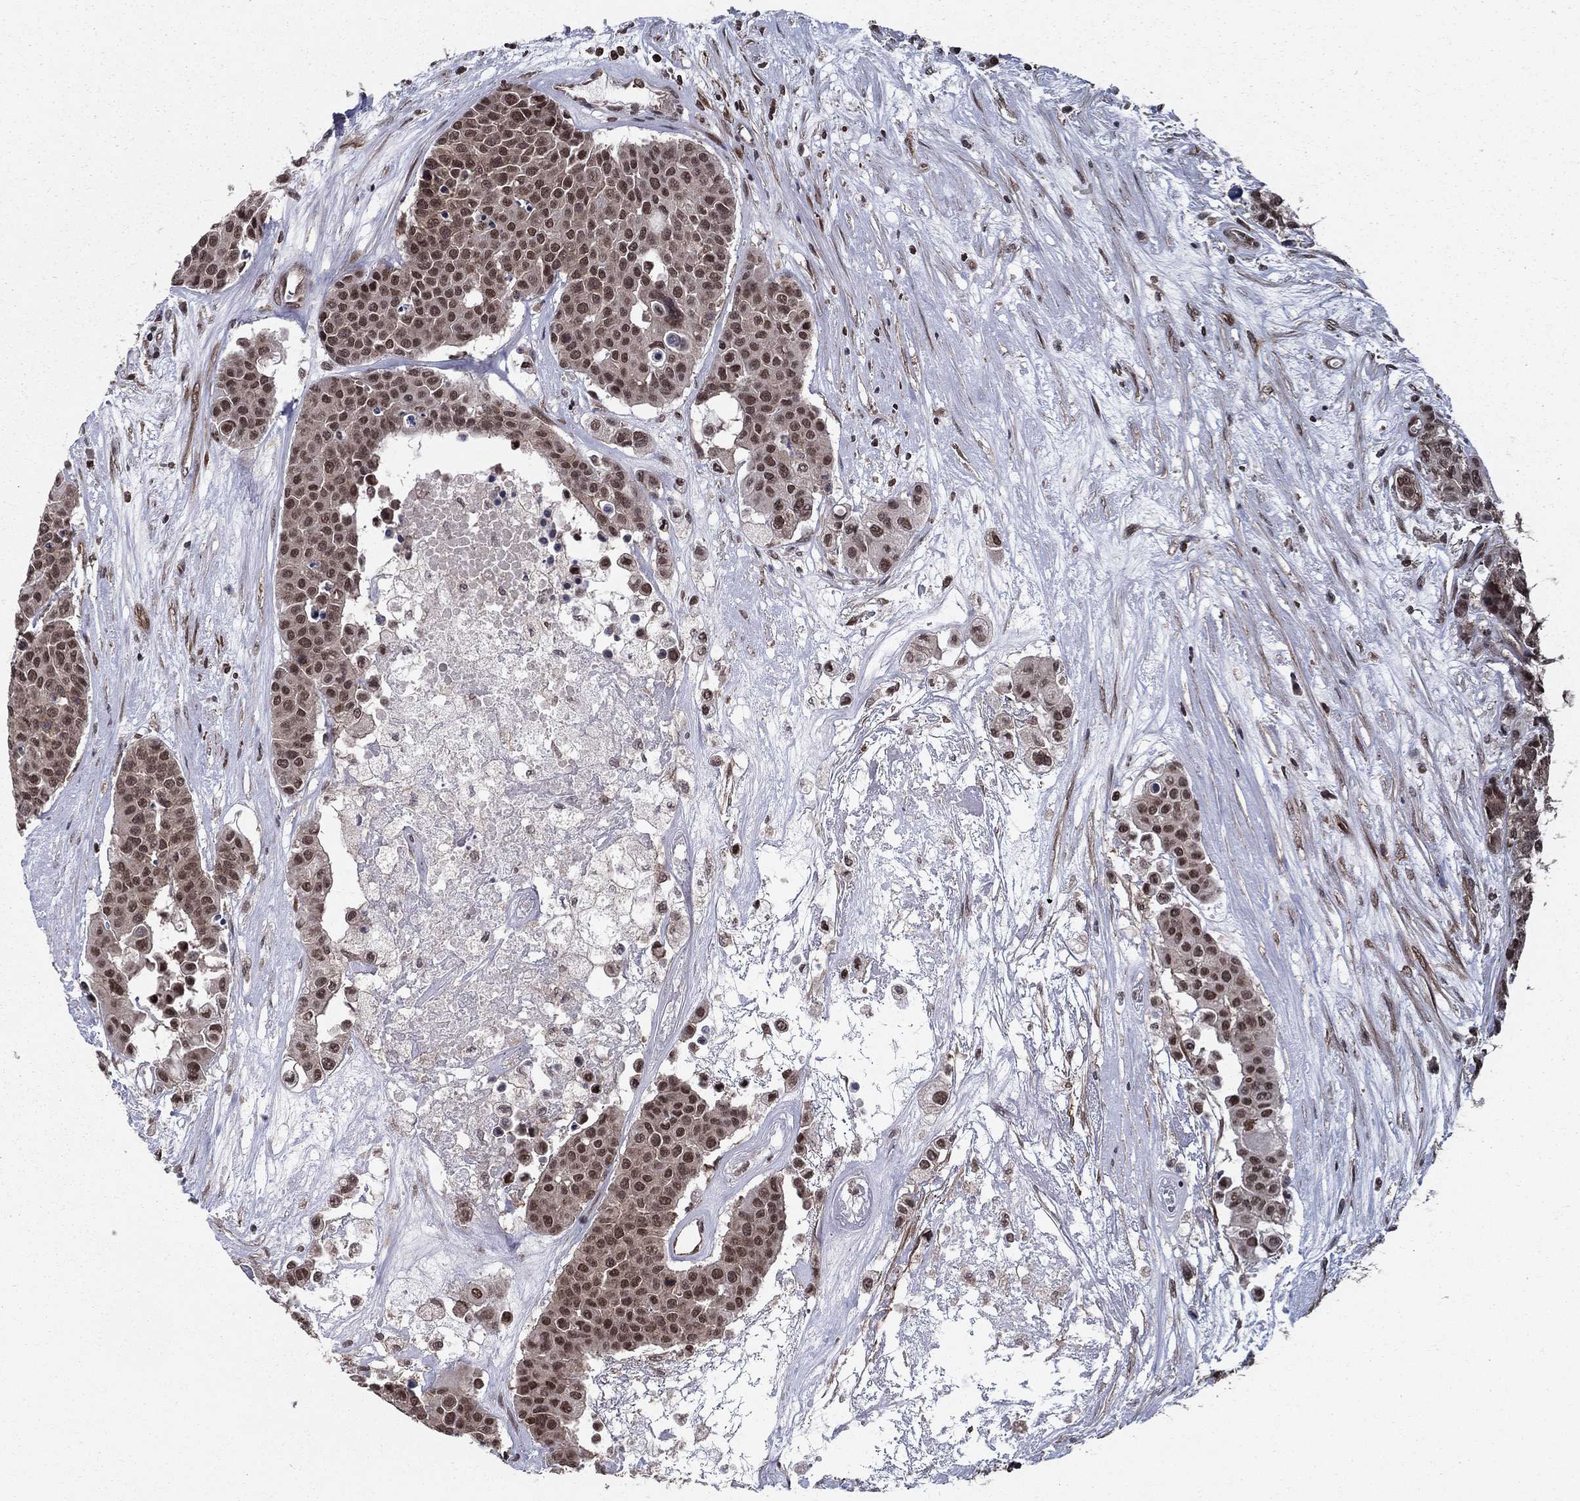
{"staining": {"intensity": "moderate", "quantity": "25%-75%", "location": "cytoplasmic/membranous,nuclear"}, "tissue": "carcinoid", "cell_type": "Tumor cells", "image_type": "cancer", "snomed": [{"axis": "morphology", "description": "Carcinoid, malignant, NOS"}, {"axis": "topography", "description": "Colon"}], "caption": "Carcinoid stained with a protein marker demonstrates moderate staining in tumor cells.", "gene": "SSX2IP", "patient": {"sex": "male", "age": 81}}